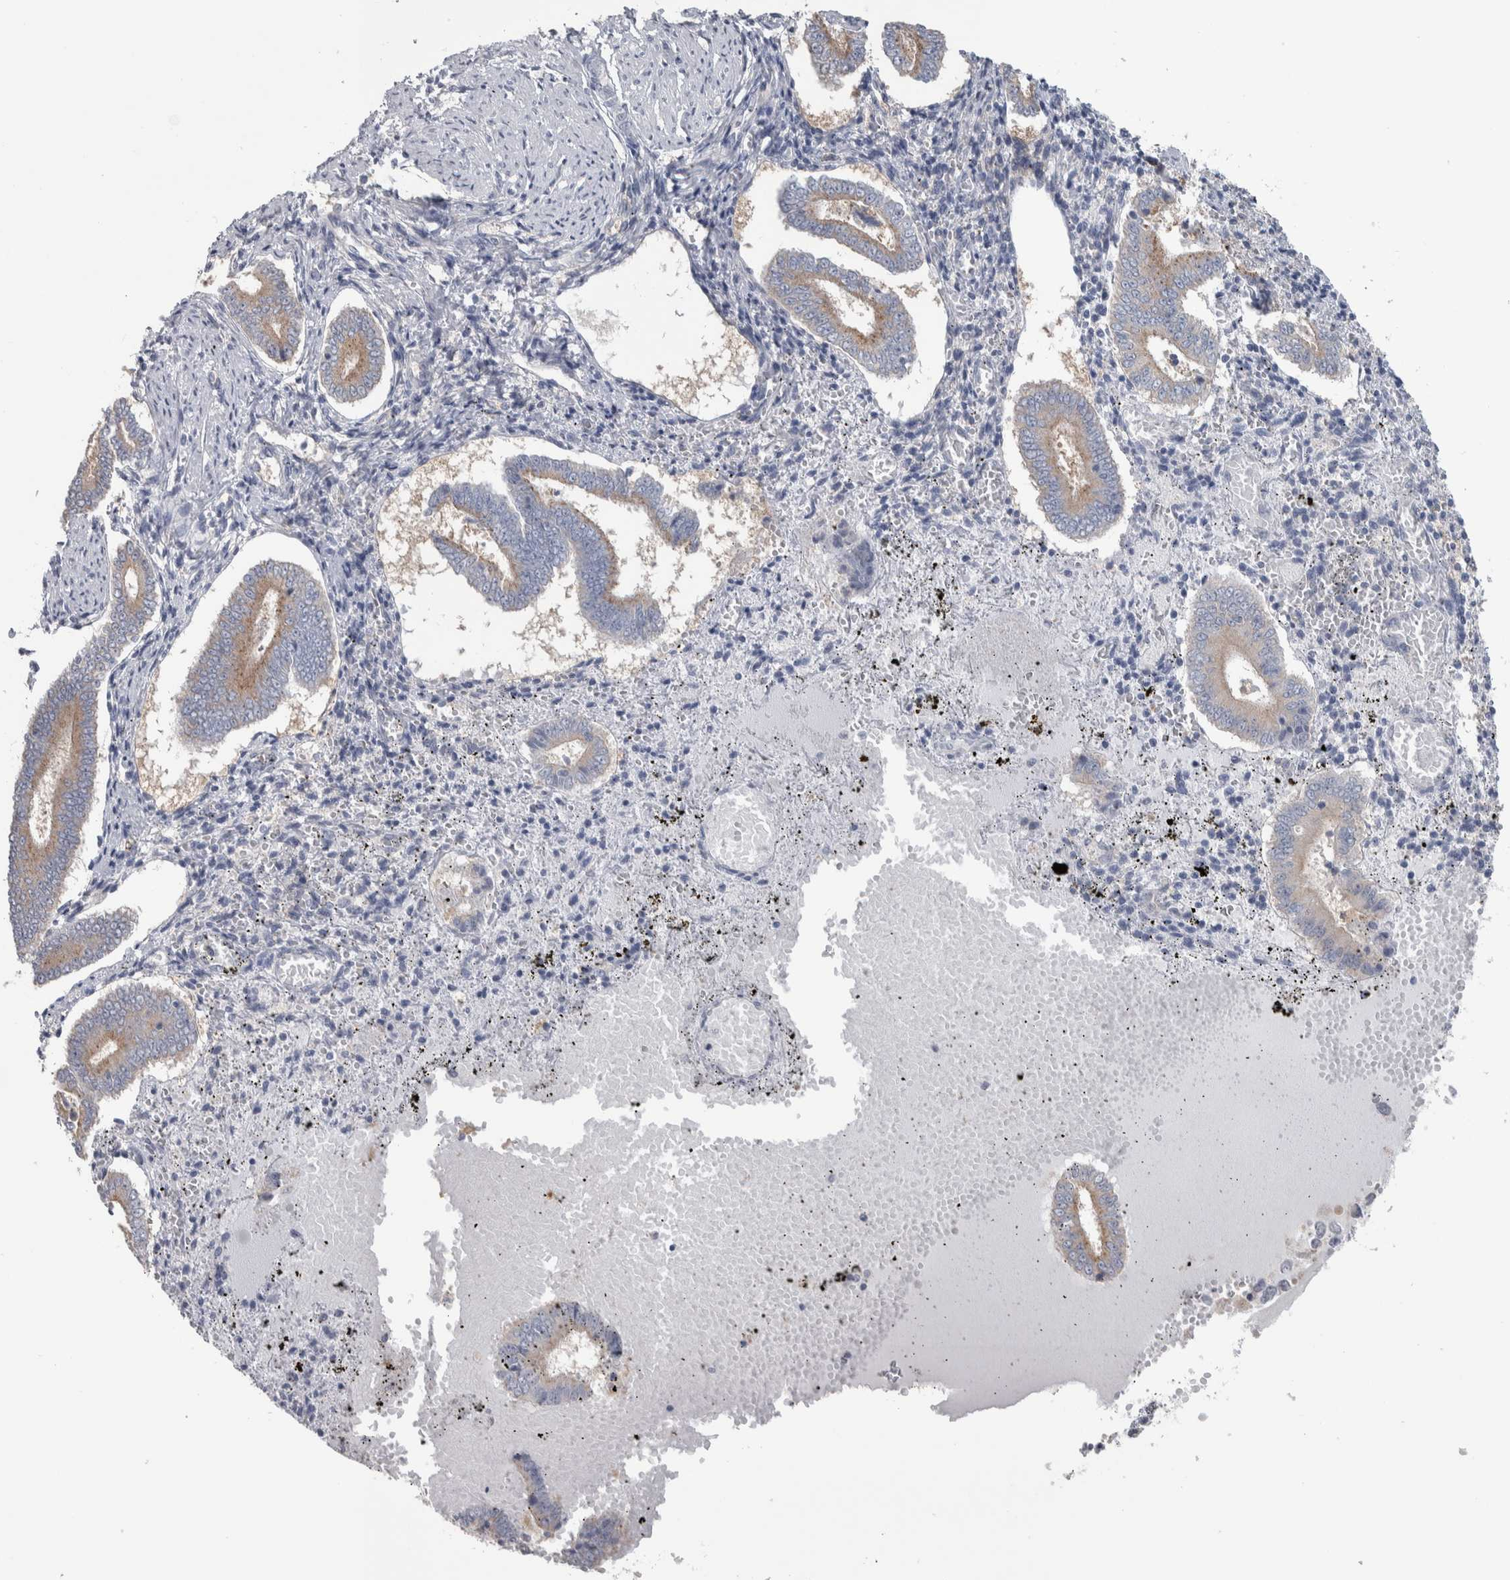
{"staining": {"intensity": "negative", "quantity": "none", "location": "none"}, "tissue": "endometrium", "cell_type": "Cells in endometrial stroma", "image_type": "normal", "snomed": [{"axis": "morphology", "description": "Normal tissue, NOS"}, {"axis": "topography", "description": "Endometrium"}], "caption": "Micrograph shows no significant protein positivity in cells in endometrial stroma of unremarkable endometrium.", "gene": "GPHN", "patient": {"sex": "female", "age": 42}}